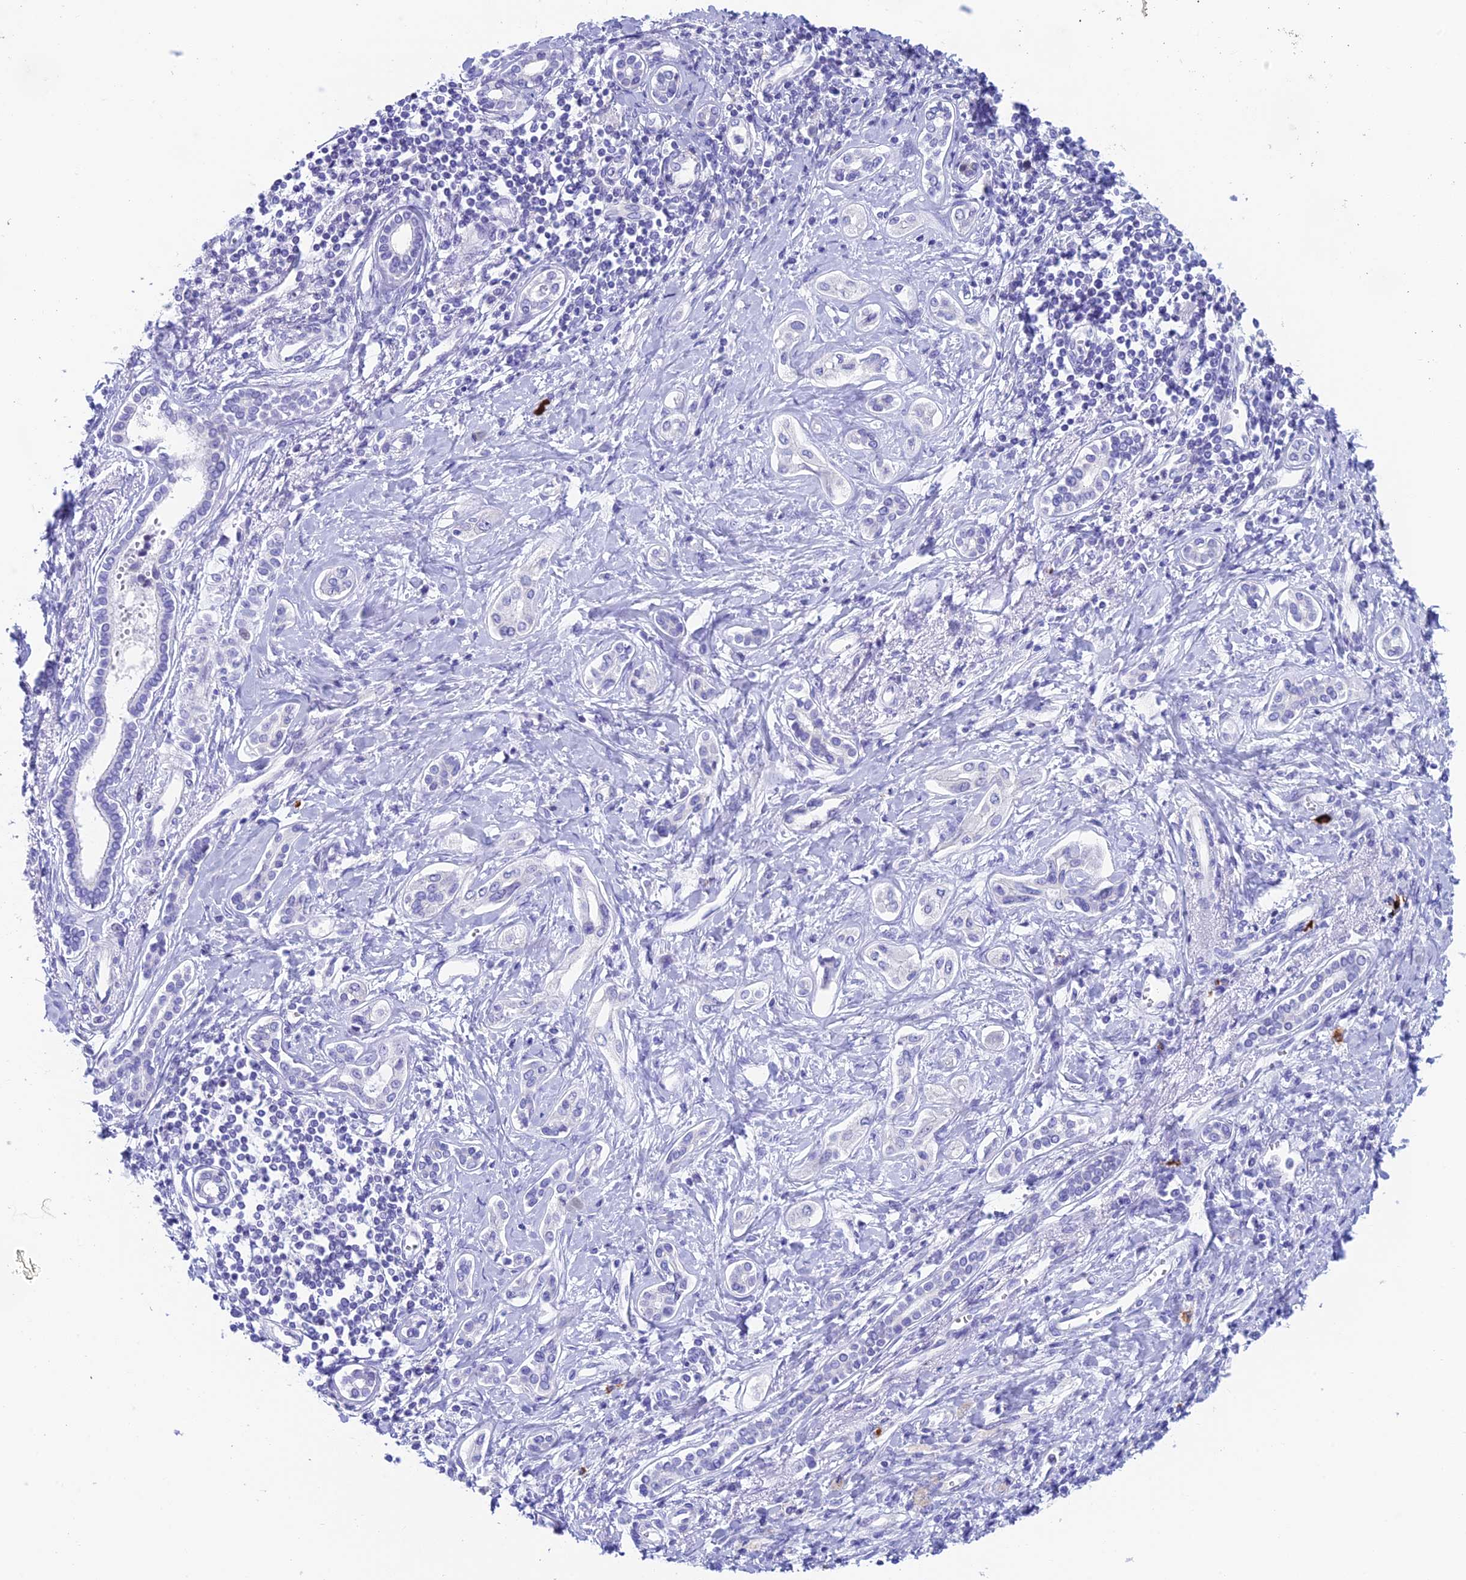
{"staining": {"intensity": "negative", "quantity": "none", "location": "none"}, "tissue": "liver cancer", "cell_type": "Tumor cells", "image_type": "cancer", "snomed": [{"axis": "morphology", "description": "Cholangiocarcinoma"}, {"axis": "topography", "description": "Liver"}], "caption": "Immunohistochemistry of human liver cancer displays no staining in tumor cells.", "gene": "REEP4", "patient": {"sex": "female", "age": 77}}